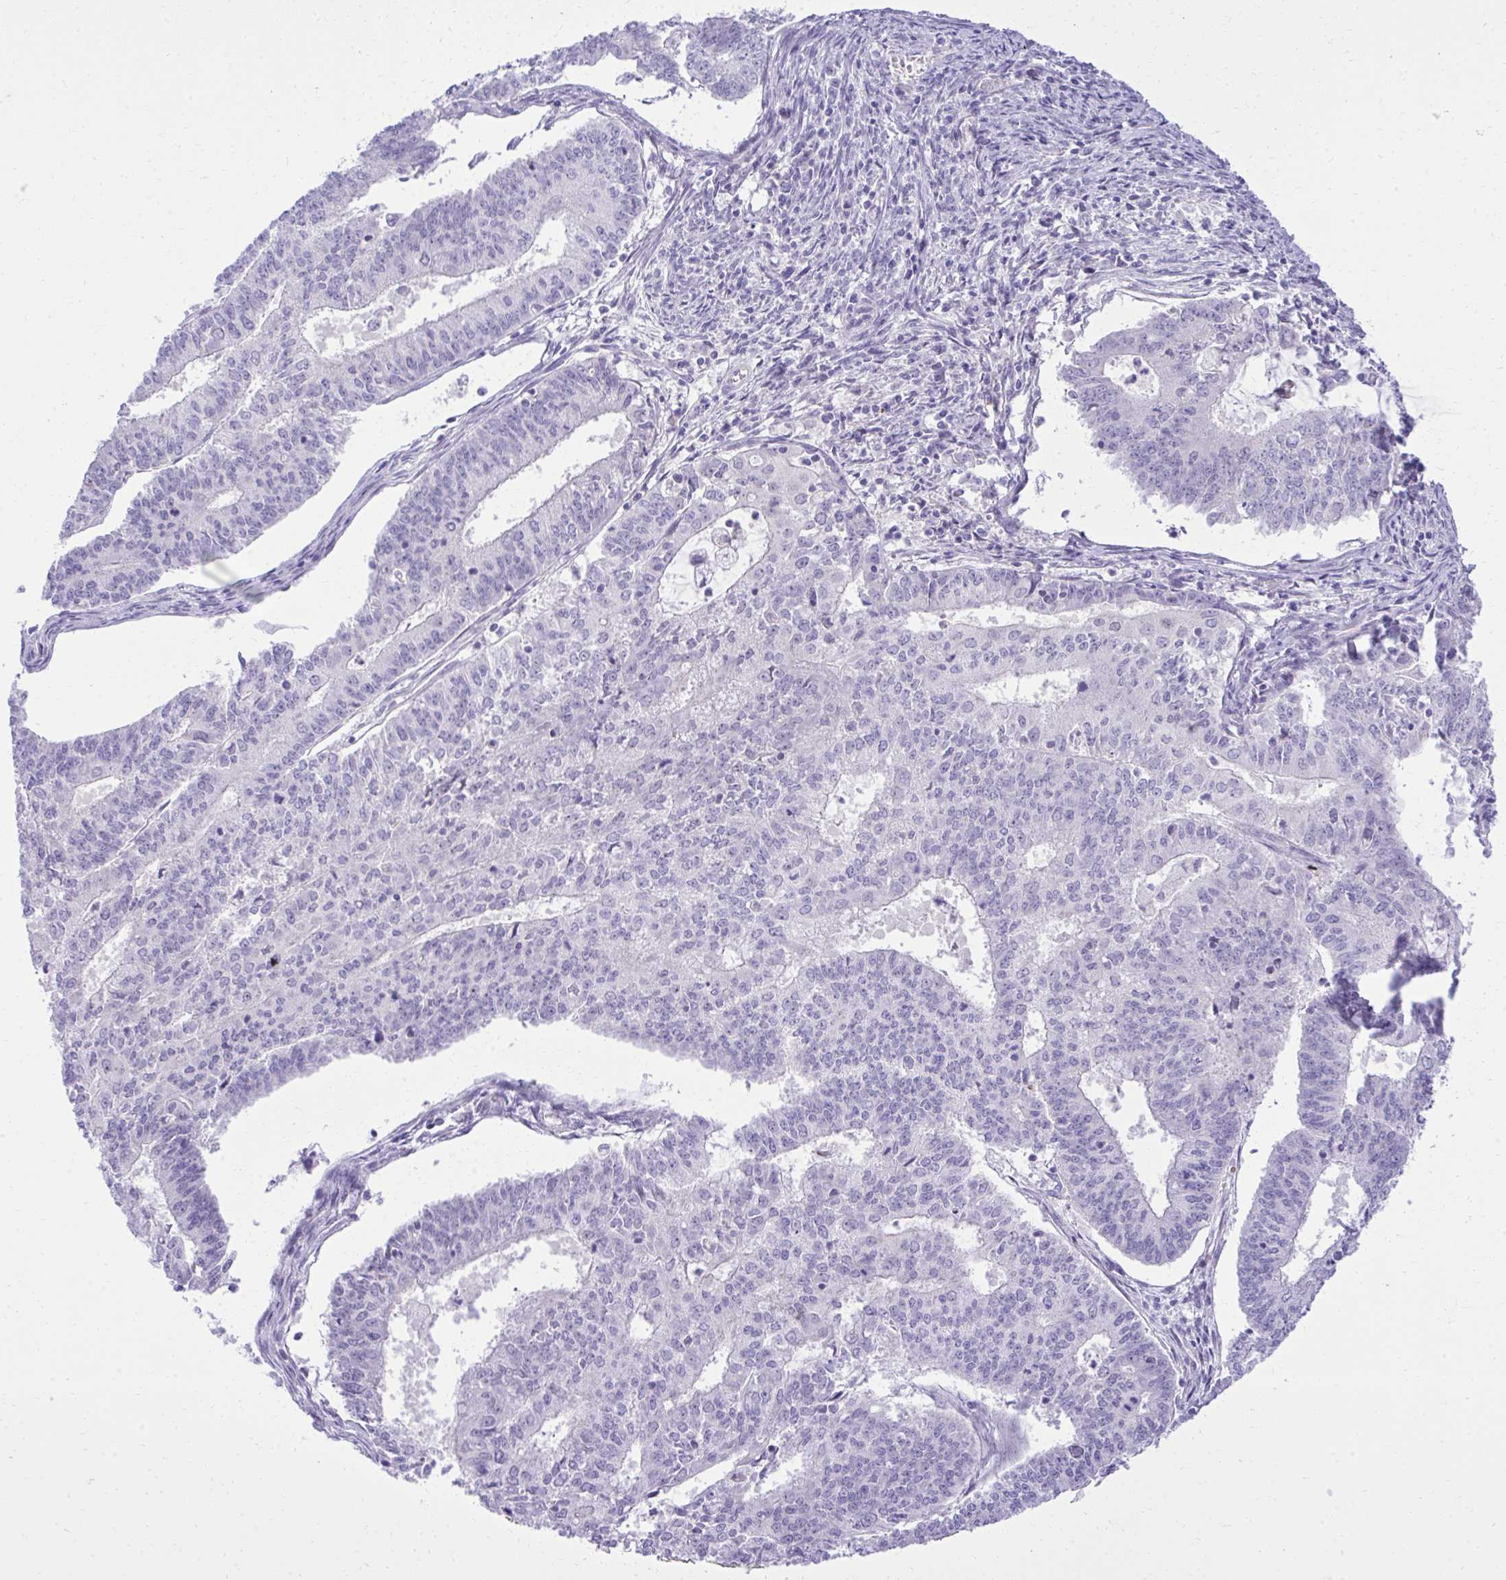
{"staining": {"intensity": "negative", "quantity": "none", "location": "none"}, "tissue": "endometrial cancer", "cell_type": "Tumor cells", "image_type": "cancer", "snomed": [{"axis": "morphology", "description": "Adenocarcinoma, NOS"}, {"axis": "topography", "description": "Endometrium"}], "caption": "Immunohistochemistry photomicrograph of human adenocarcinoma (endometrial) stained for a protein (brown), which shows no staining in tumor cells. (DAB (3,3'-diaminobenzidine) immunohistochemistry with hematoxylin counter stain).", "gene": "PITPNM3", "patient": {"sex": "female", "age": 61}}